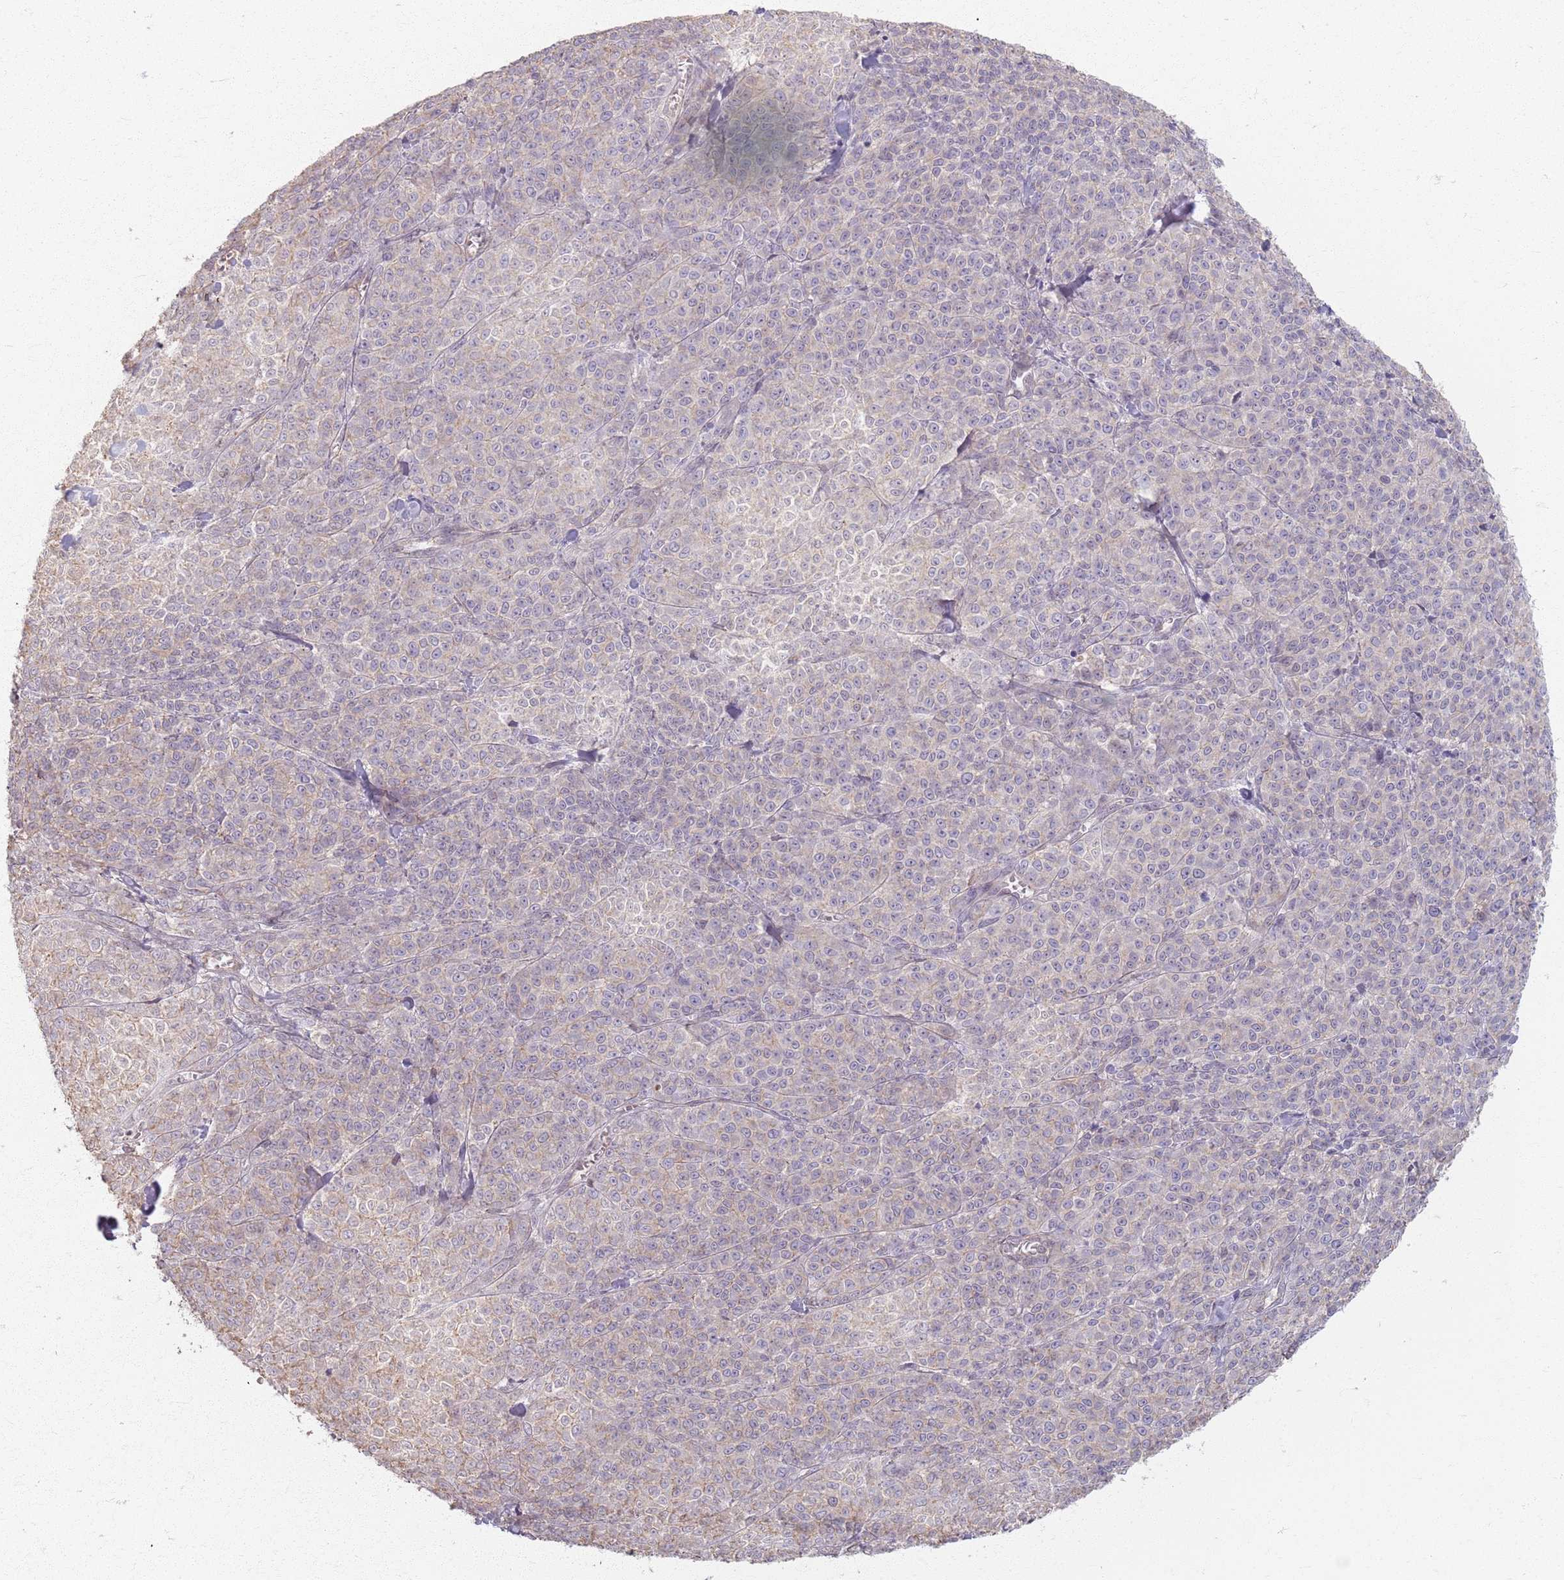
{"staining": {"intensity": "negative", "quantity": "none", "location": "none"}, "tissue": "melanoma", "cell_type": "Tumor cells", "image_type": "cancer", "snomed": [{"axis": "morphology", "description": "Normal tissue, NOS"}, {"axis": "morphology", "description": "Malignant melanoma, NOS"}, {"axis": "topography", "description": "Skin"}], "caption": "An image of melanoma stained for a protein displays no brown staining in tumor cells.", "gene": "KCNA5", "patient": {"sex": "female", "age": 34}}